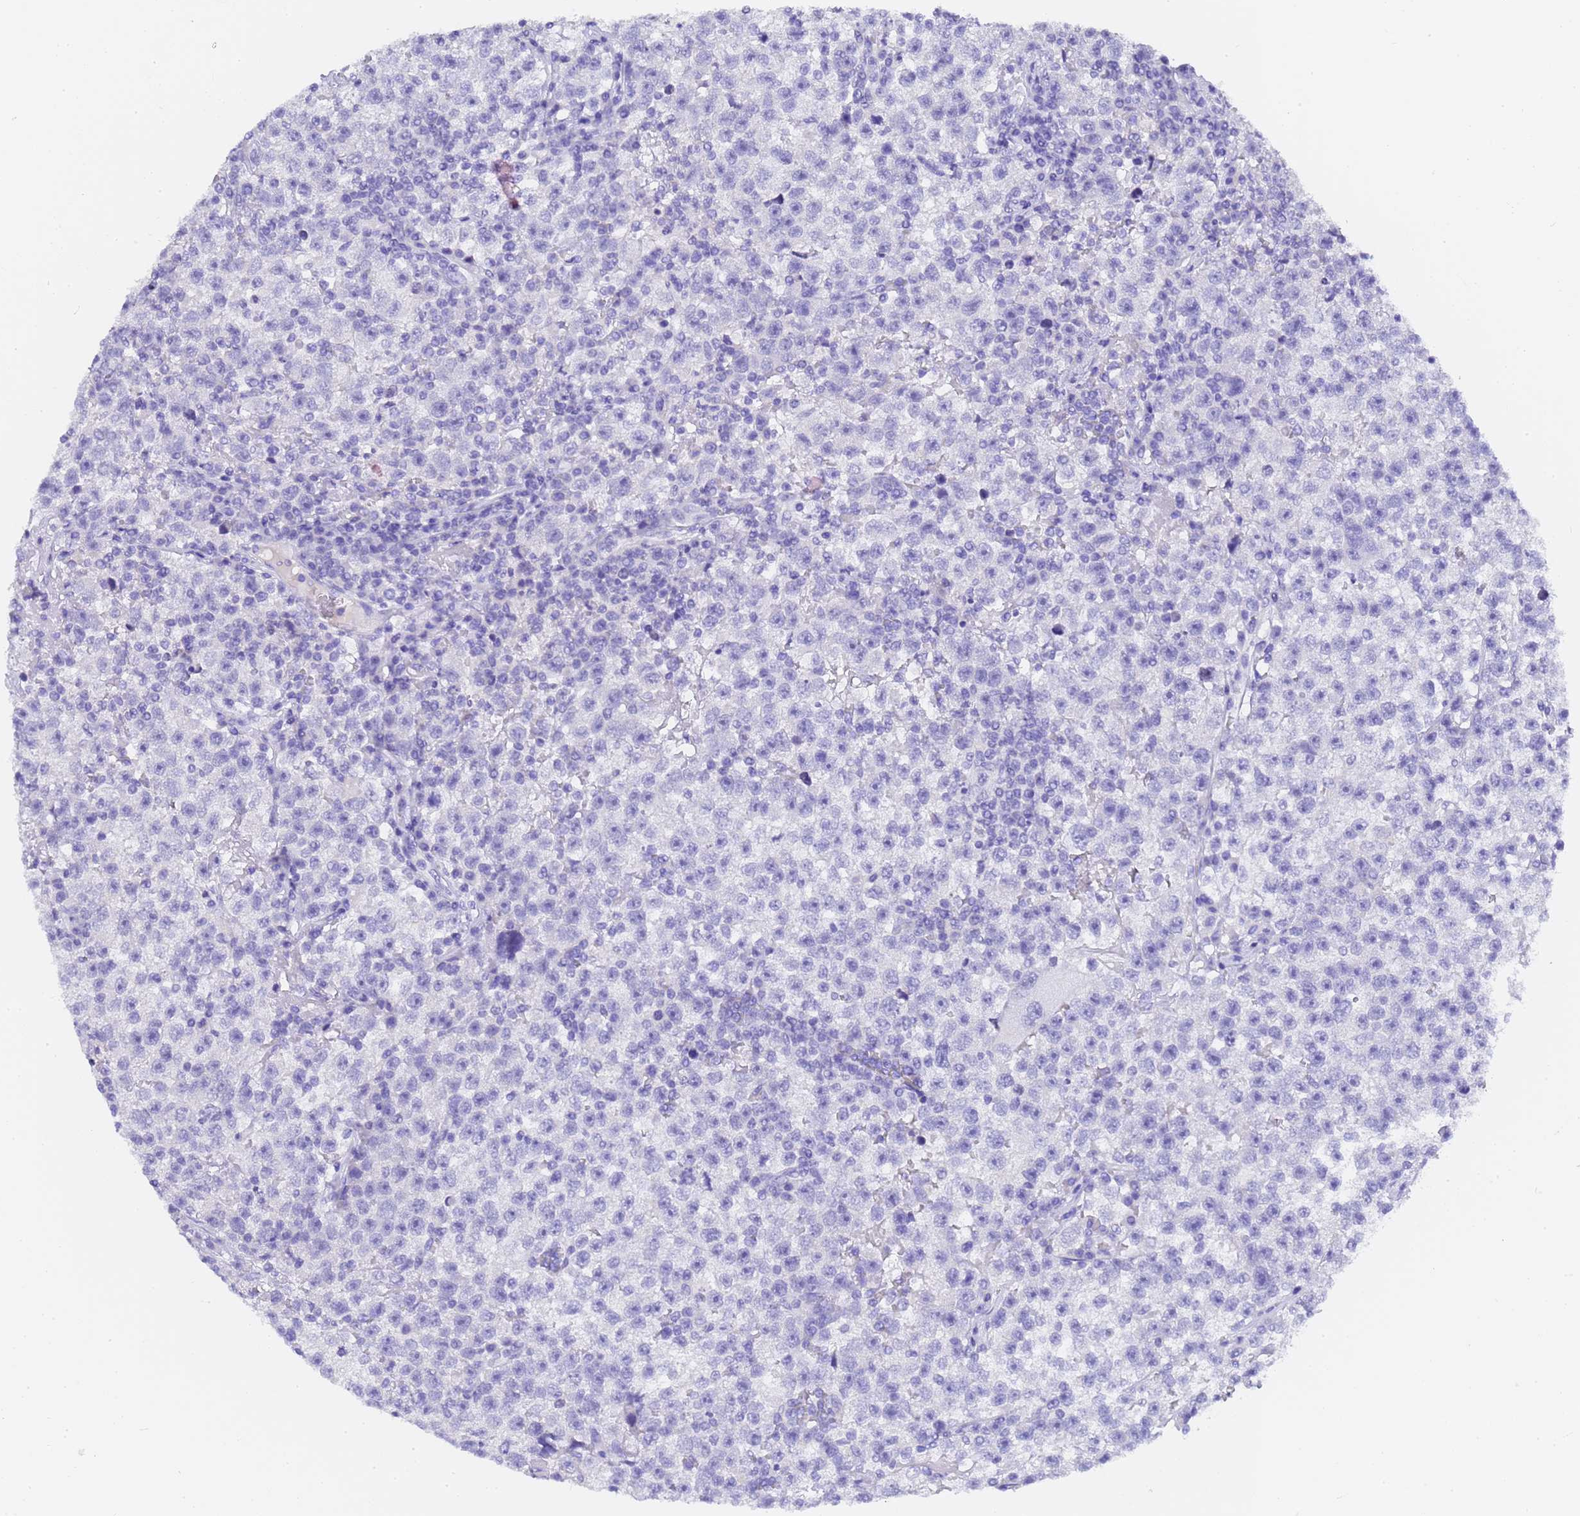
{"staining": {"intensity": "negative", "quantity": "none", "location": "none"}, "tissue": "testis cancer", "cell_type": "Tumor cells", "image_type": "cancer", "snomed": [{"axis": "morphology", "description": "Seminoma, NOS"}, {"axis": "topography", "description": "Testis"}], "caption": "Tumor cells are negative for protein expression in human testis cancer (seminoma).", "gene": "GABRA1", "patient": {"sex": "male", "age": 22}}